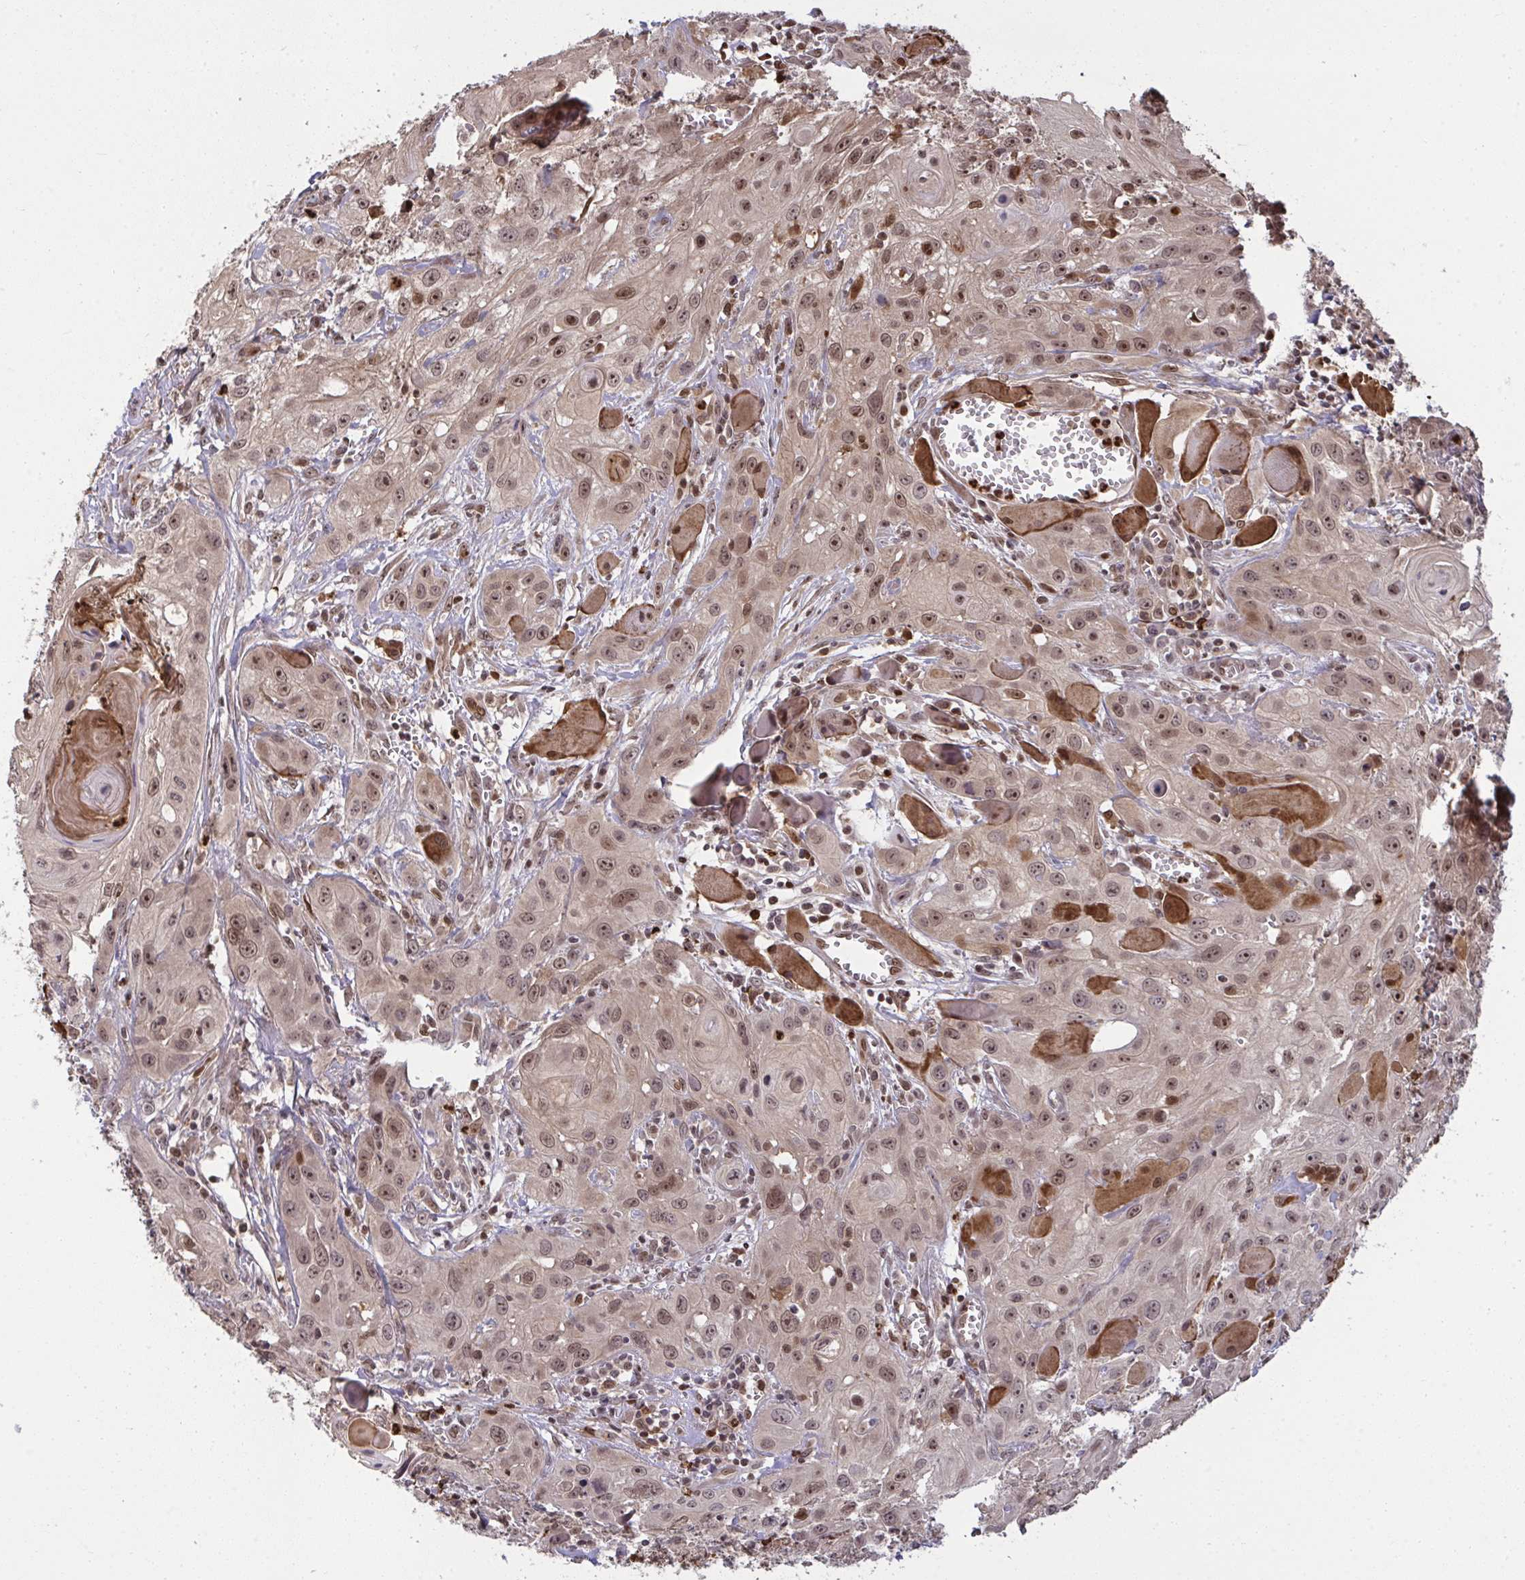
{"staining": {"intensity": "moderate", "quantity": ">75%", "location": "nuclear"}, "tissue": "head and neck cancer", "cell_type": "Tumor cells", "image_type": "cancer", "snomed": [{"axis": "morphology", "description": "Squamous cell carcinoma, NOS"}, {"axis": "topography", "description": "Oral tissue"}, {"axis": "topography", "description": "Head-Neck"}], "caption": "The photomicrograph displays staining of squamous cell carcinoma (head and neck), revealing moderate nuclear protein staining (brown color) within tumor cells.", "gene": "UXT", "patient": {"sex": "male", "age": 58}}